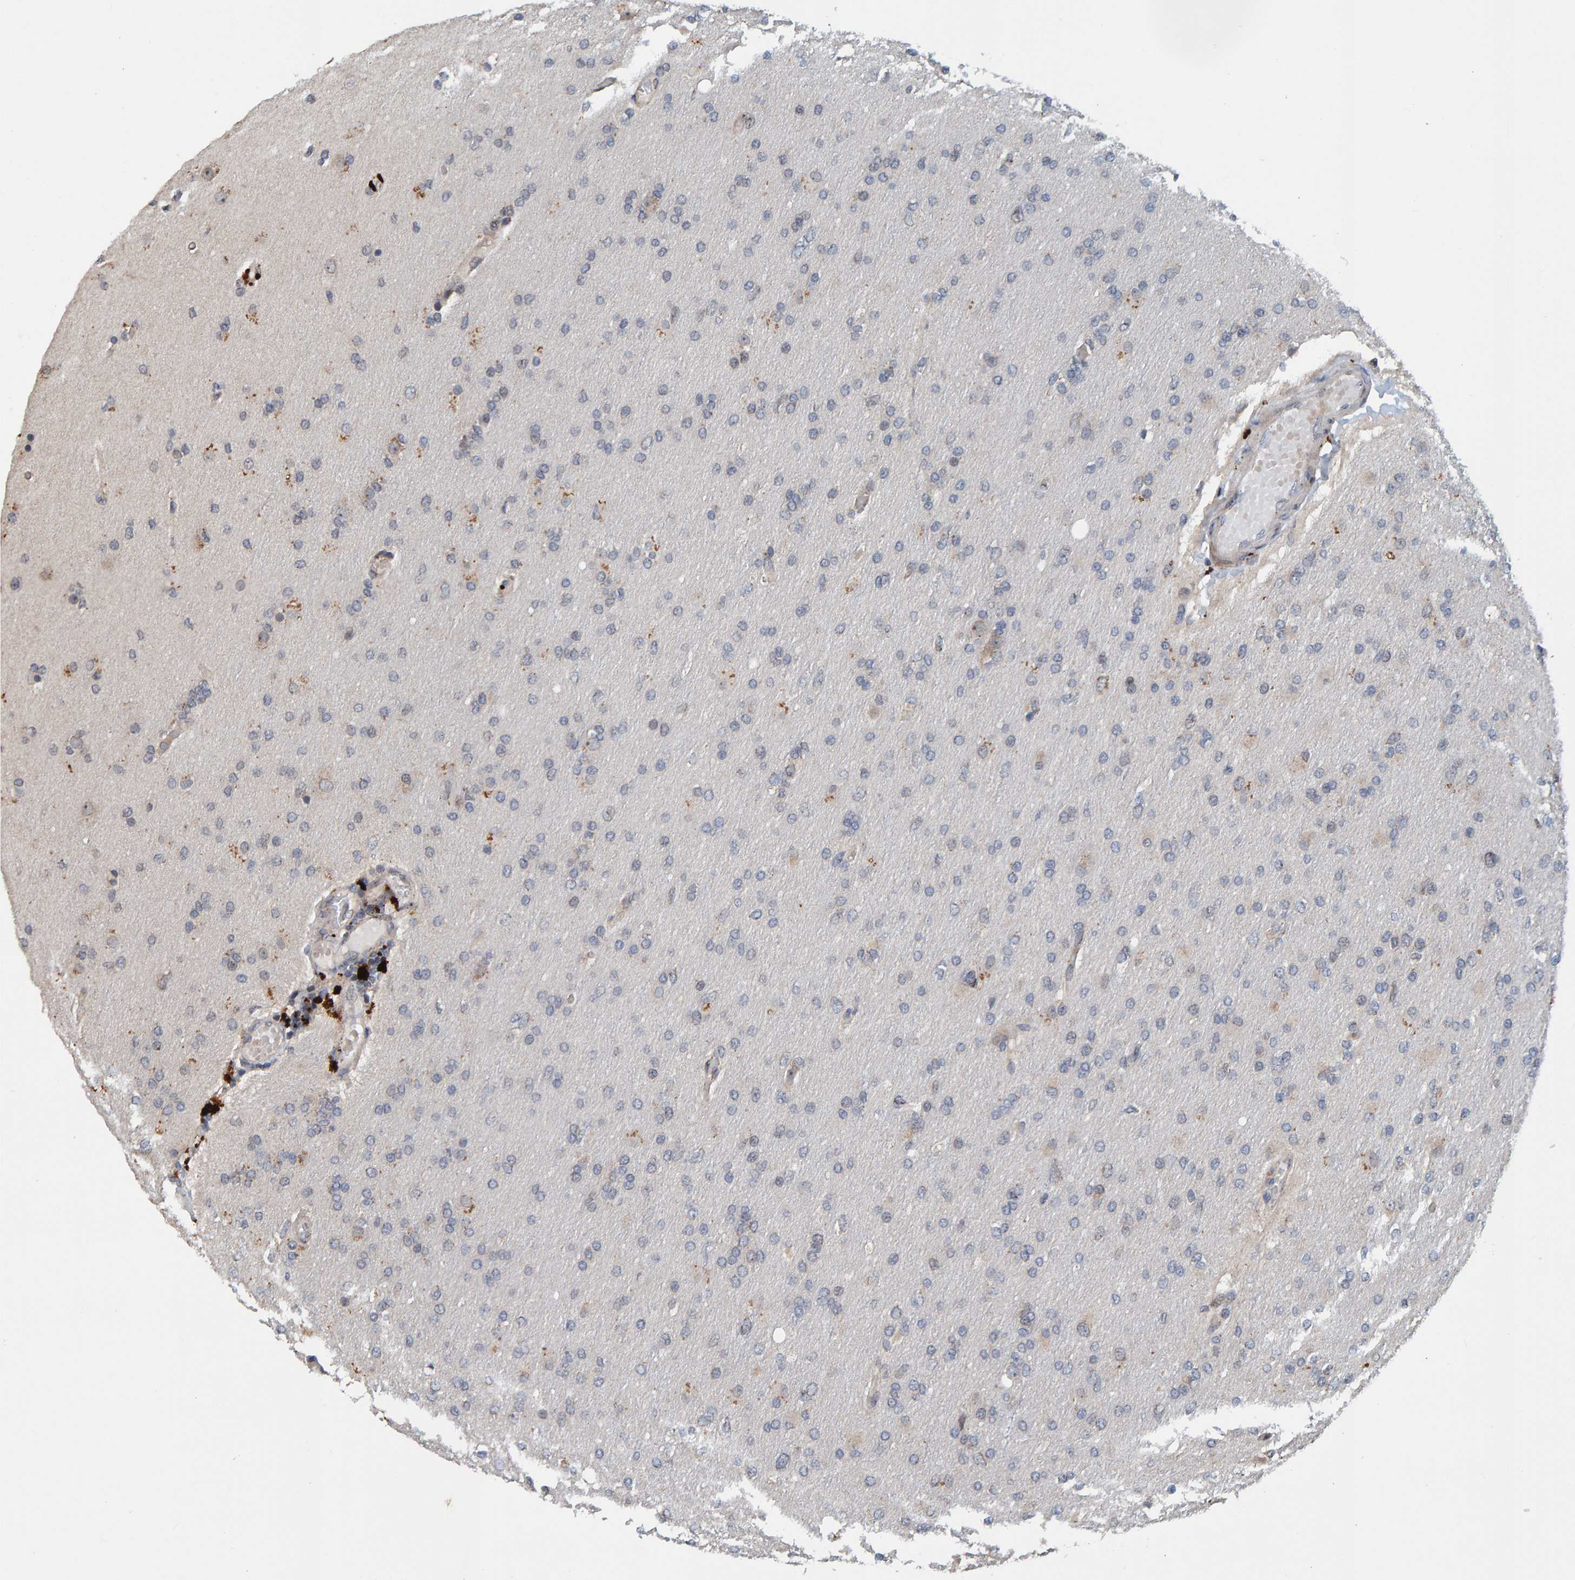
{"staining": {"intensity": "weak", "quantity": "<25%", "location": "cytoplasmic/membranous"}, "tissue": "glioma", "cell_type": "Tumor cells", "image_type": "cancer", "snomed": [{"axis": "morphology", "description": "Glioma, malignant, High grade"}, {"axis": "topography", "description": "Cerebral cortex"}], "caption": "This histopathology image is of malignant high-grade glioma stained with immunohistochemistry to label a protein in brown with the nuclei are counter-stained blue. There is no positivity in tumor cells.", "gene": "CCDC25", "patient": {"sex": "female", "age": 36}}